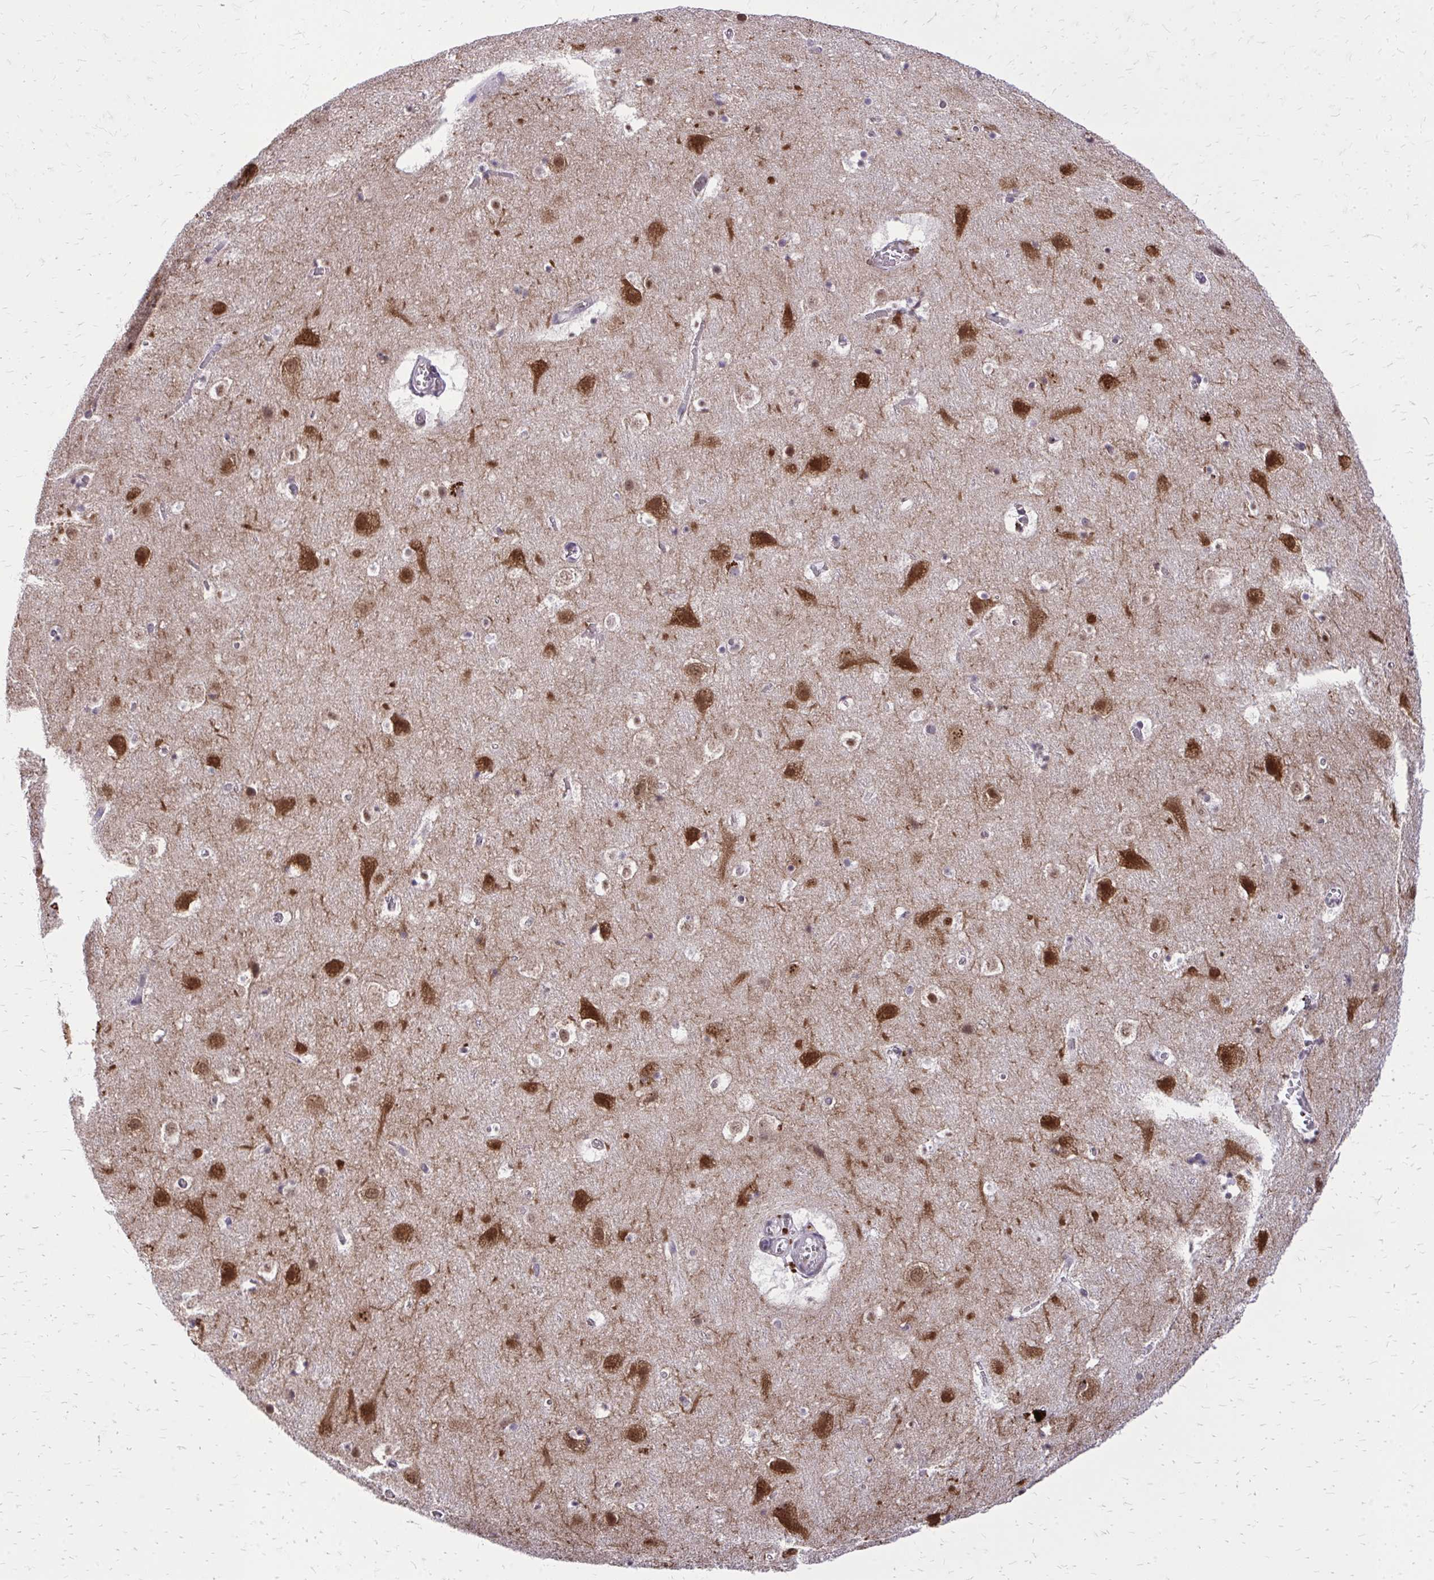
{"staining": {"intensity": "moderate", "quantity": "25%-75%", "location": "cytoplasmic/membranous"}, "tissue": "cerebral cortex", "cell_type": "Endothelial cells", "image_type": "normal", "snomed": [{"axis": "morphology", "description": "Normal tissue, NOS"}, {"axis": "topography", "description": "Cerebral cortex"}], "caption": "Immunohistochemical staining of normal cerebral cortex demonstrates 25%-75% levels of moderate cytoplasmic/membranous protein staining in approximately 25%-75% of endothelial cells. (Brightfield microscopy of DAB IHC at high magnification).", "gene": "AKAP5", "patient": {"sex": "female", "age": 42}}